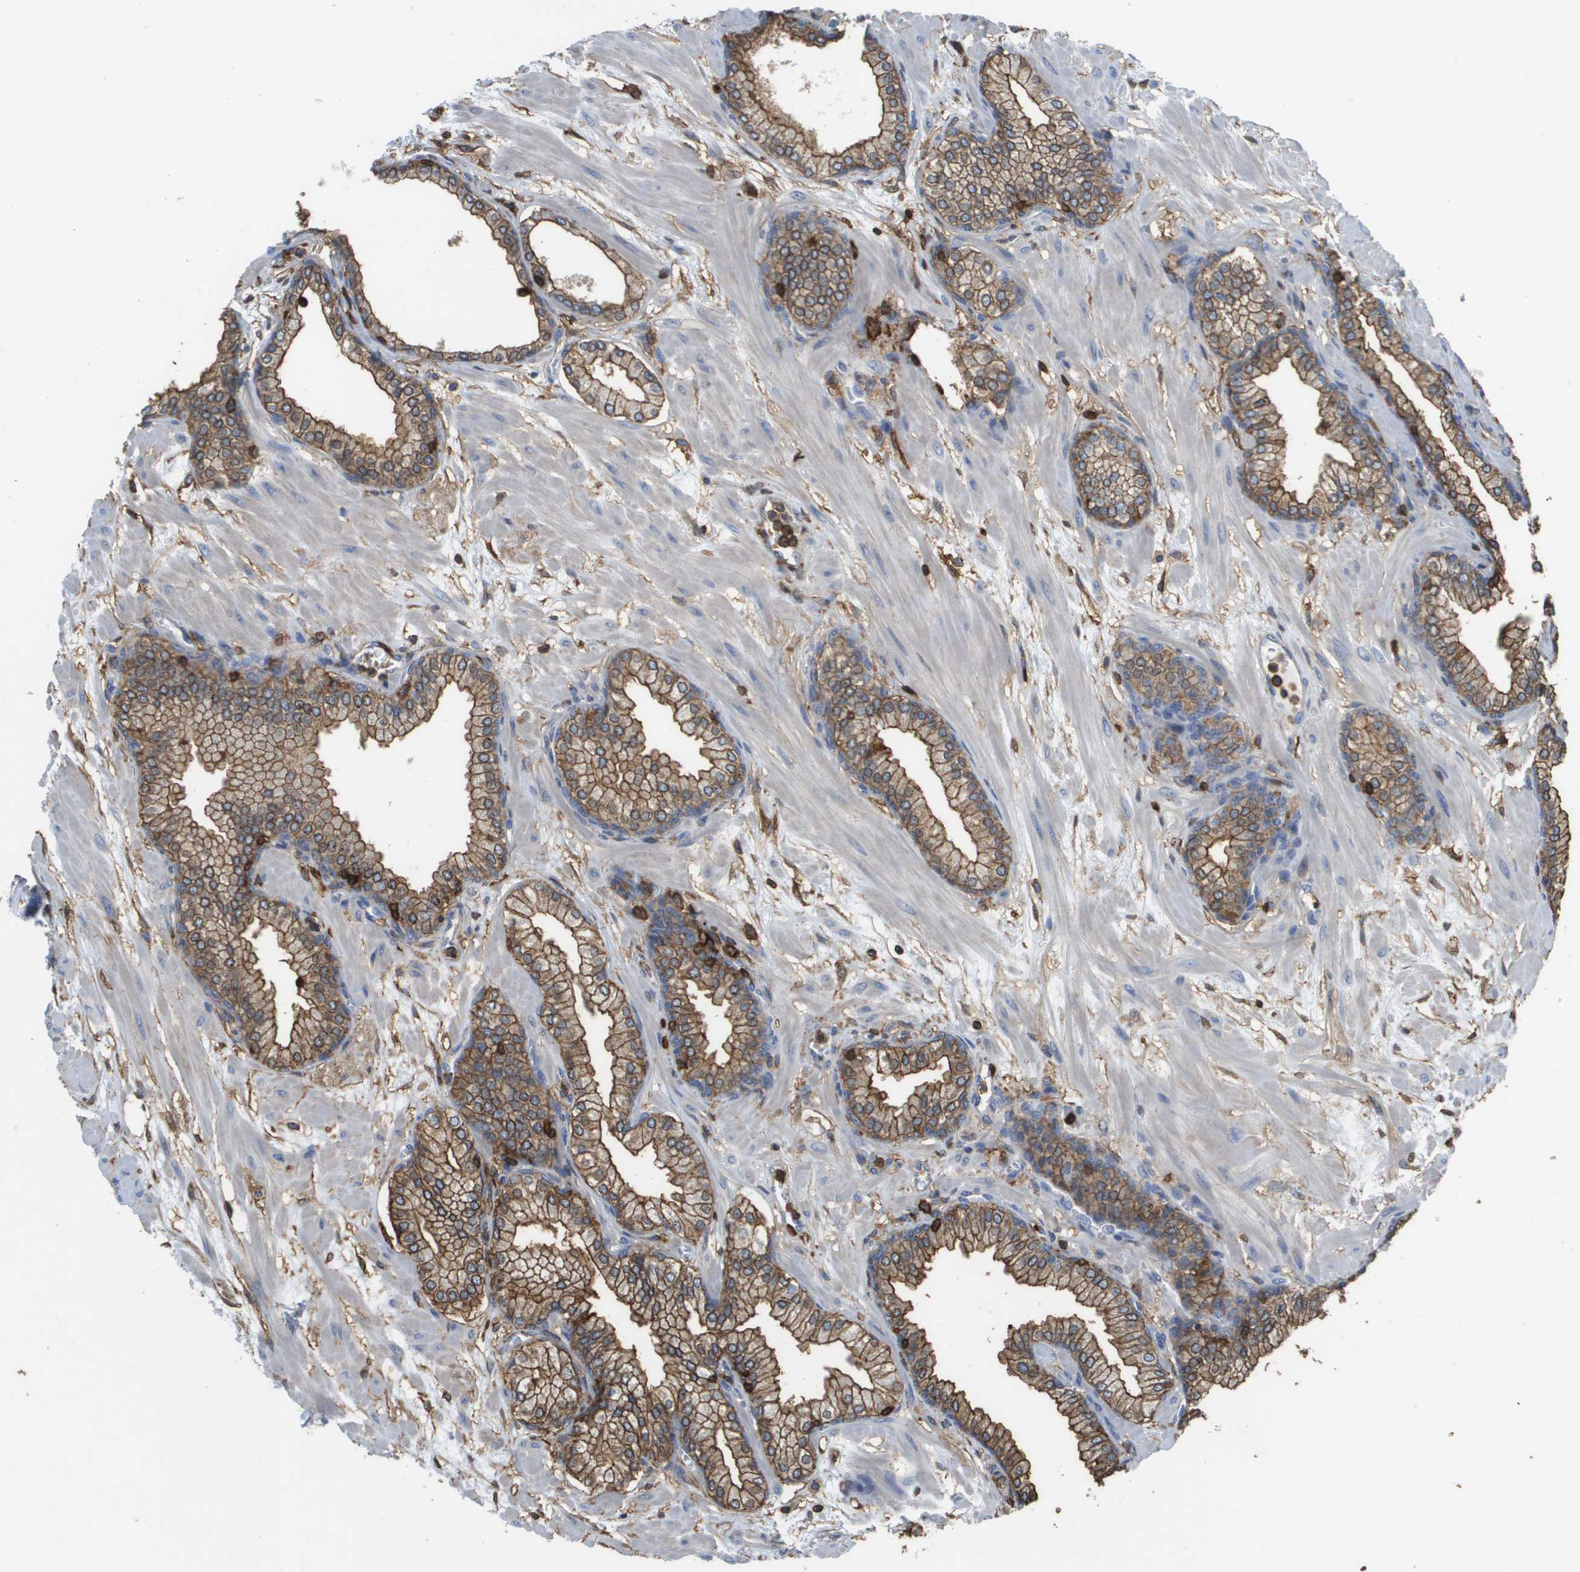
{"staining": {"intensity": "moderate", "quantity": ">75%", "location": "cytoplasmic/membranous"}, "tissue": "prostate", "cell_type": "Glandular cells", "image_type": "normal", "snomed": [{"axis": "morphology", "description": "Normal tissue, NOS"}, {"axis": "morphology", "description": "Urothelial carcinoma, Low grade"}, {"axis": "topography", "description": "Urinary bladder"}, {"axis": "topography", "description": "Prostate"}], "caption": "Brown immunohistochemical staining in benign prostate reveals moderate cytoplasmic/membranous positivity in approximately >75% of glandular cells.", "gene": "PASK", "patient": {"sex": "male", "age": 60}}